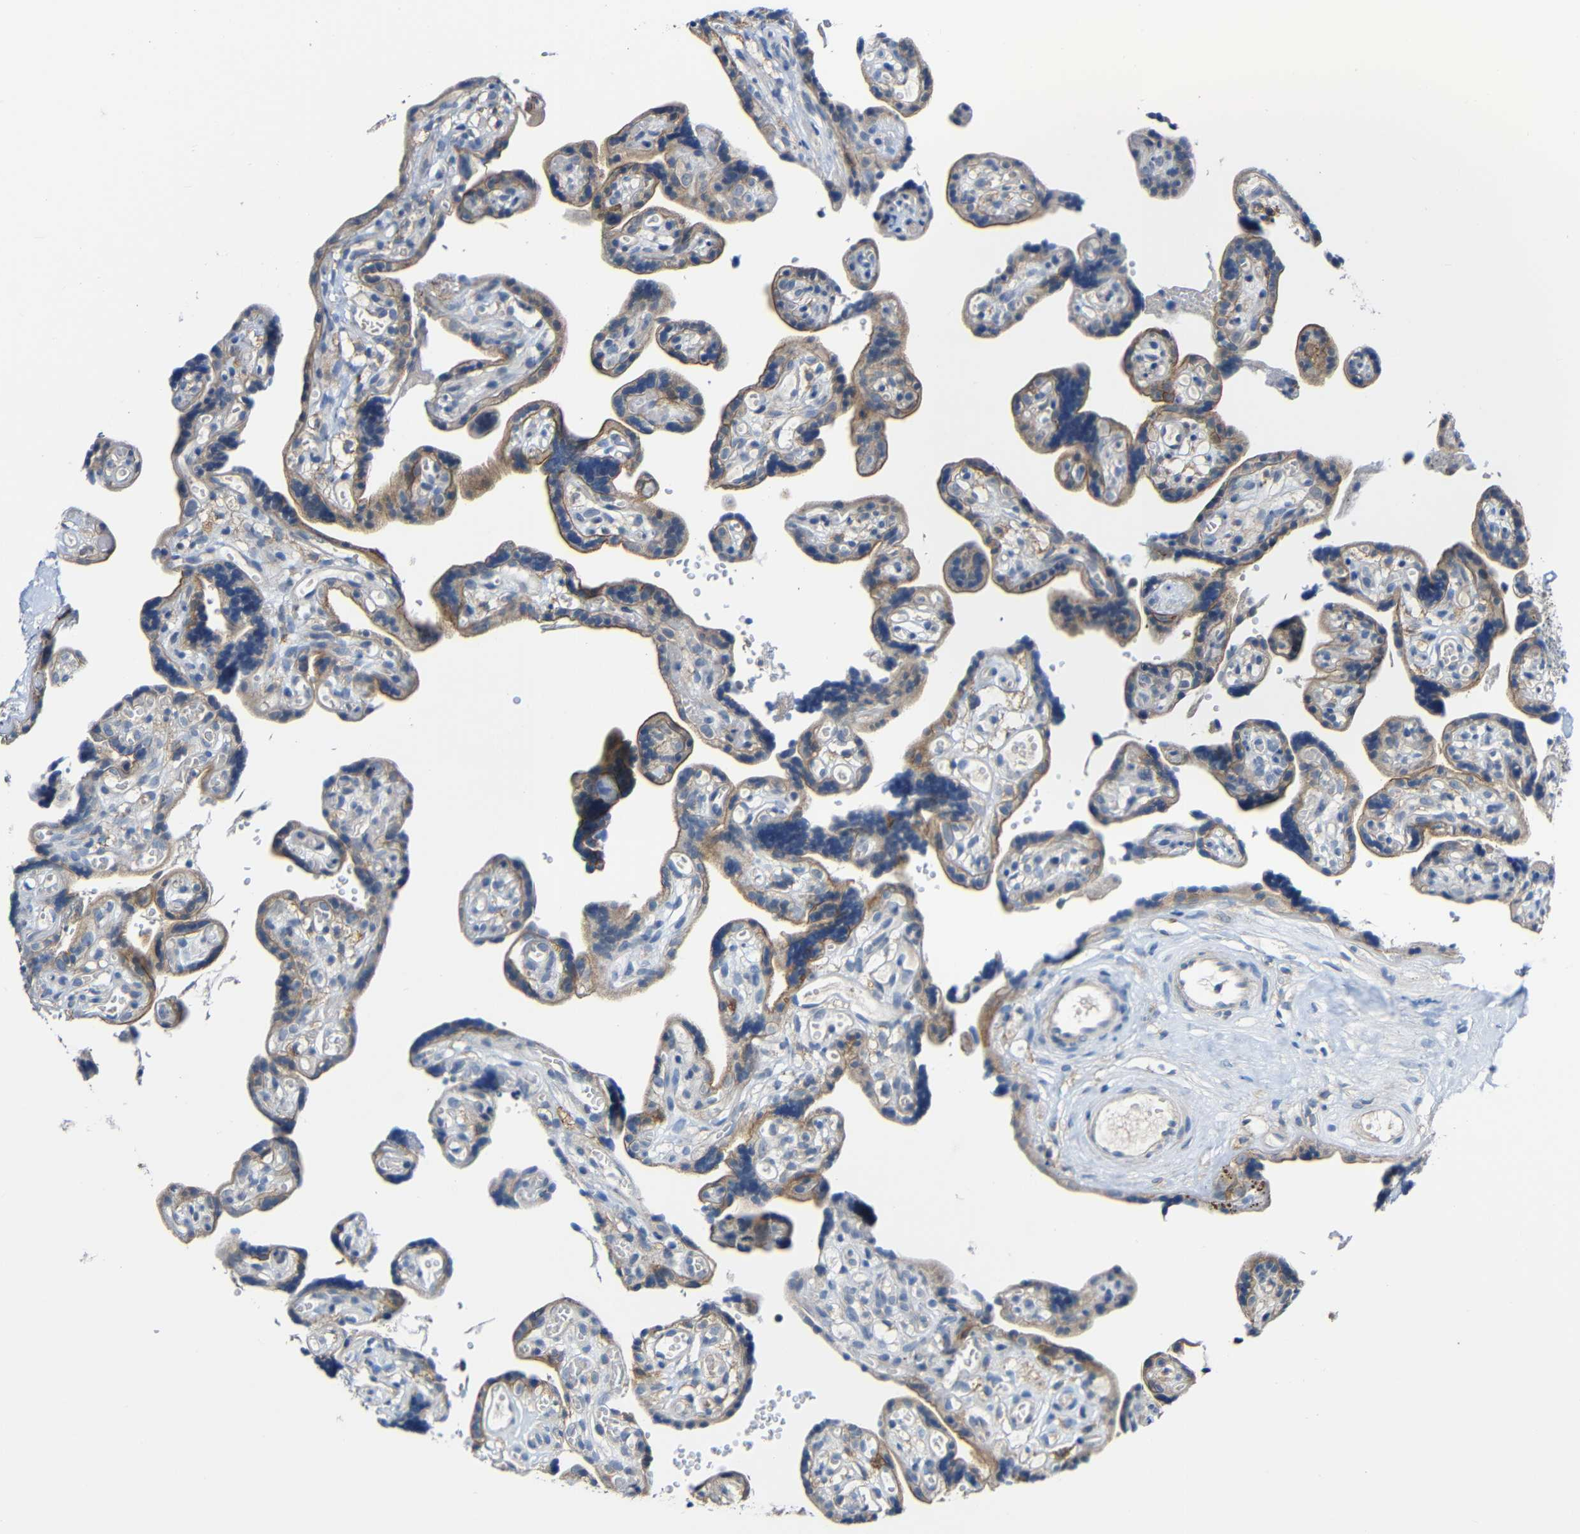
{"staining": {"intensity": "strong", "quantity": ">75%", "location": "cytoplasmic/membranous"}, "tissue": "placenta", "cell_type": "Decidual cells", "image_type": "normal", "snomed": [{"axis": "morphology", "description": "Normal tissue, NOS"}, {"axis": "topography", "description": "Placenta"}], "caption": "Immunohistochemical staining of normal human placenta displays strong cytoplasmic/membranous protein staining in approximately >75% of decidual cells.", "gene": "DCLK1", "patient": {"sex": "female", "age": 30}}